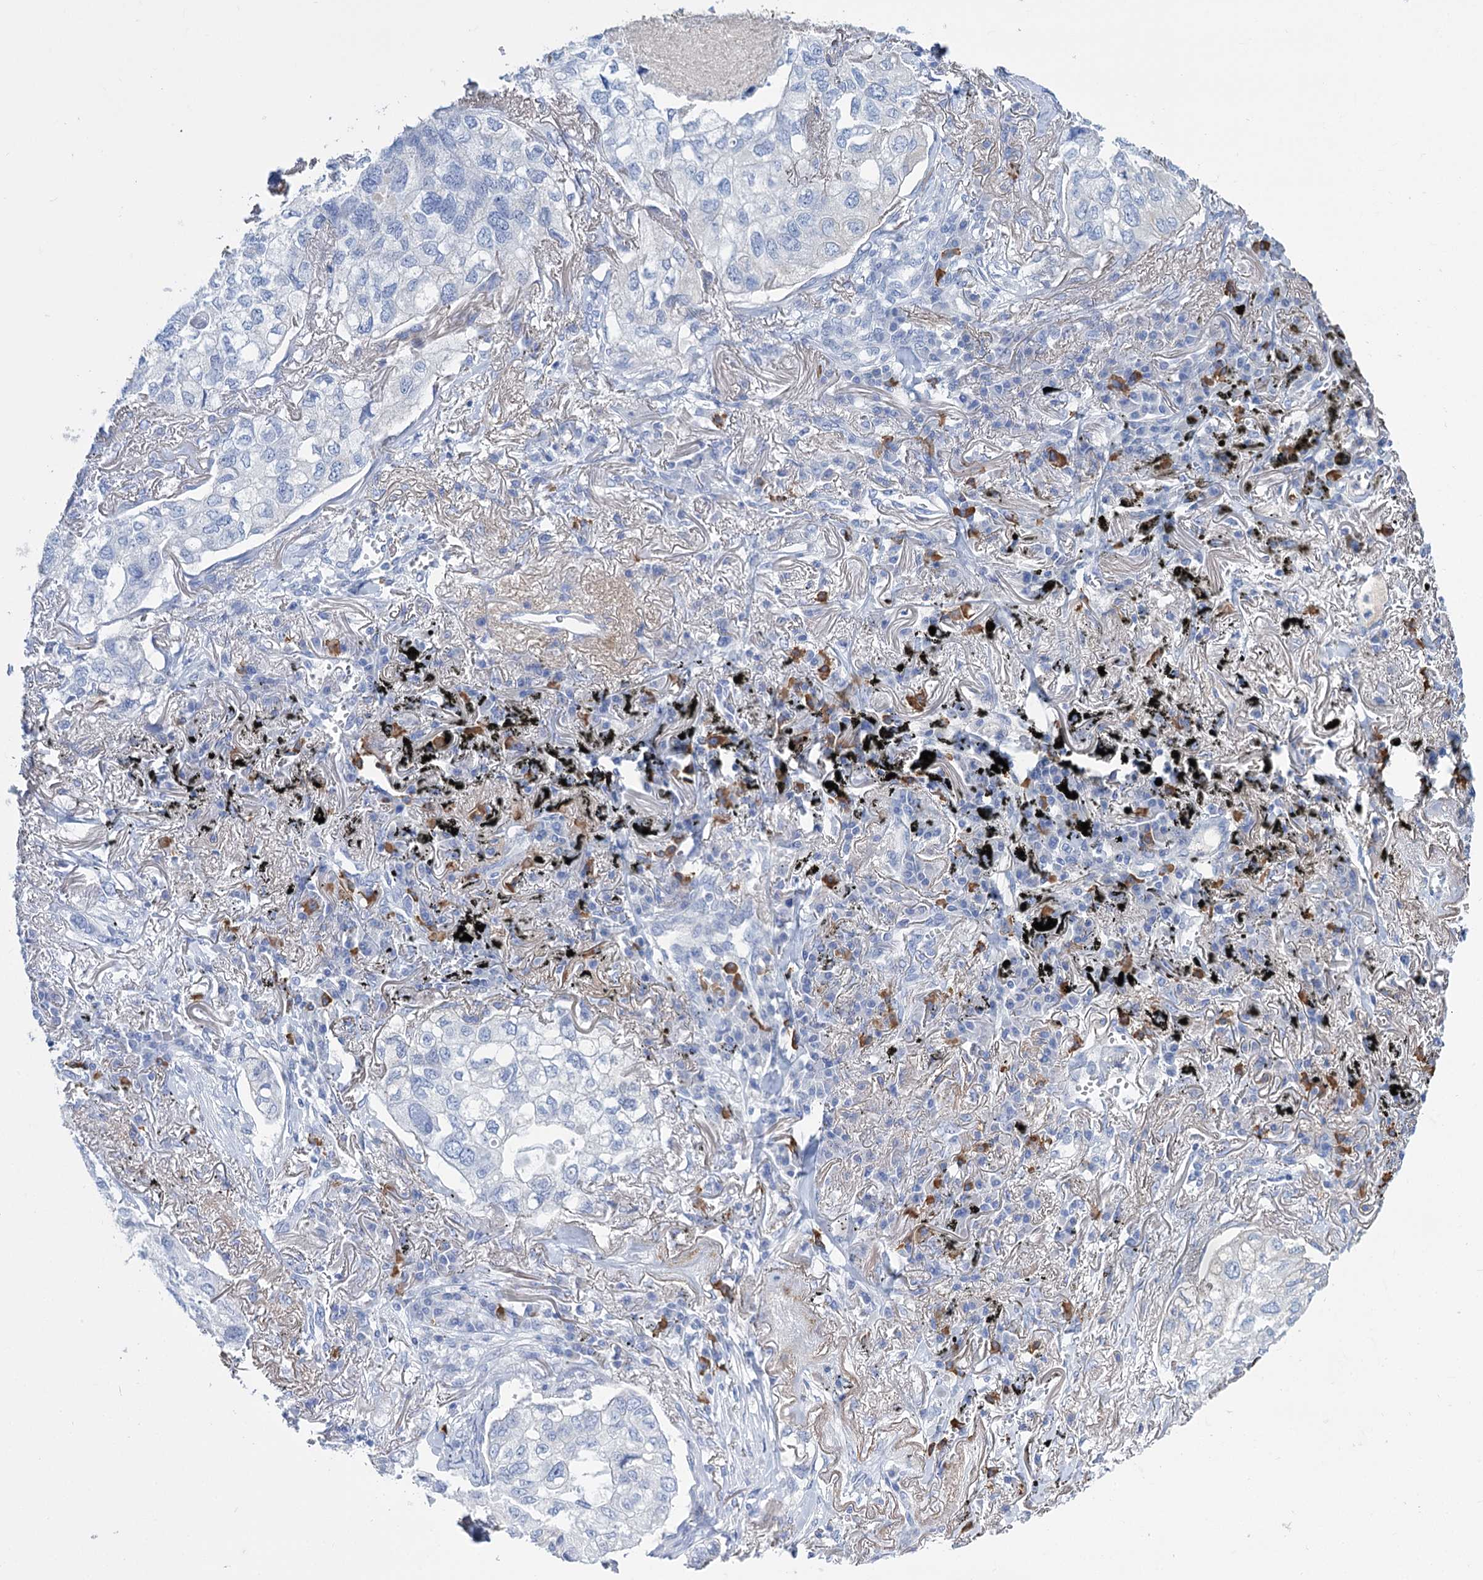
{"staining": {"intensity": "negative", "quantity": "none", "location": "none"}, "tissue": "lung cancer", "cell_type": "Tumor cells", "image_type": "cancer", "snomed": [{"axis": "morphology", "description": "Adenocarcinoma, NOS"}, {"axis": "topography", "description": "Lung"}], "caption": "Tumor cells show no significant staining in lung cancer (adenocarcinoma). (Brightfield microscopy of DAB (3,3'-diaminobenzidine) immunohistochemistry at high magnification).", "gene": "FBXW12", "patient": {"sex": "male", "age": 65}}